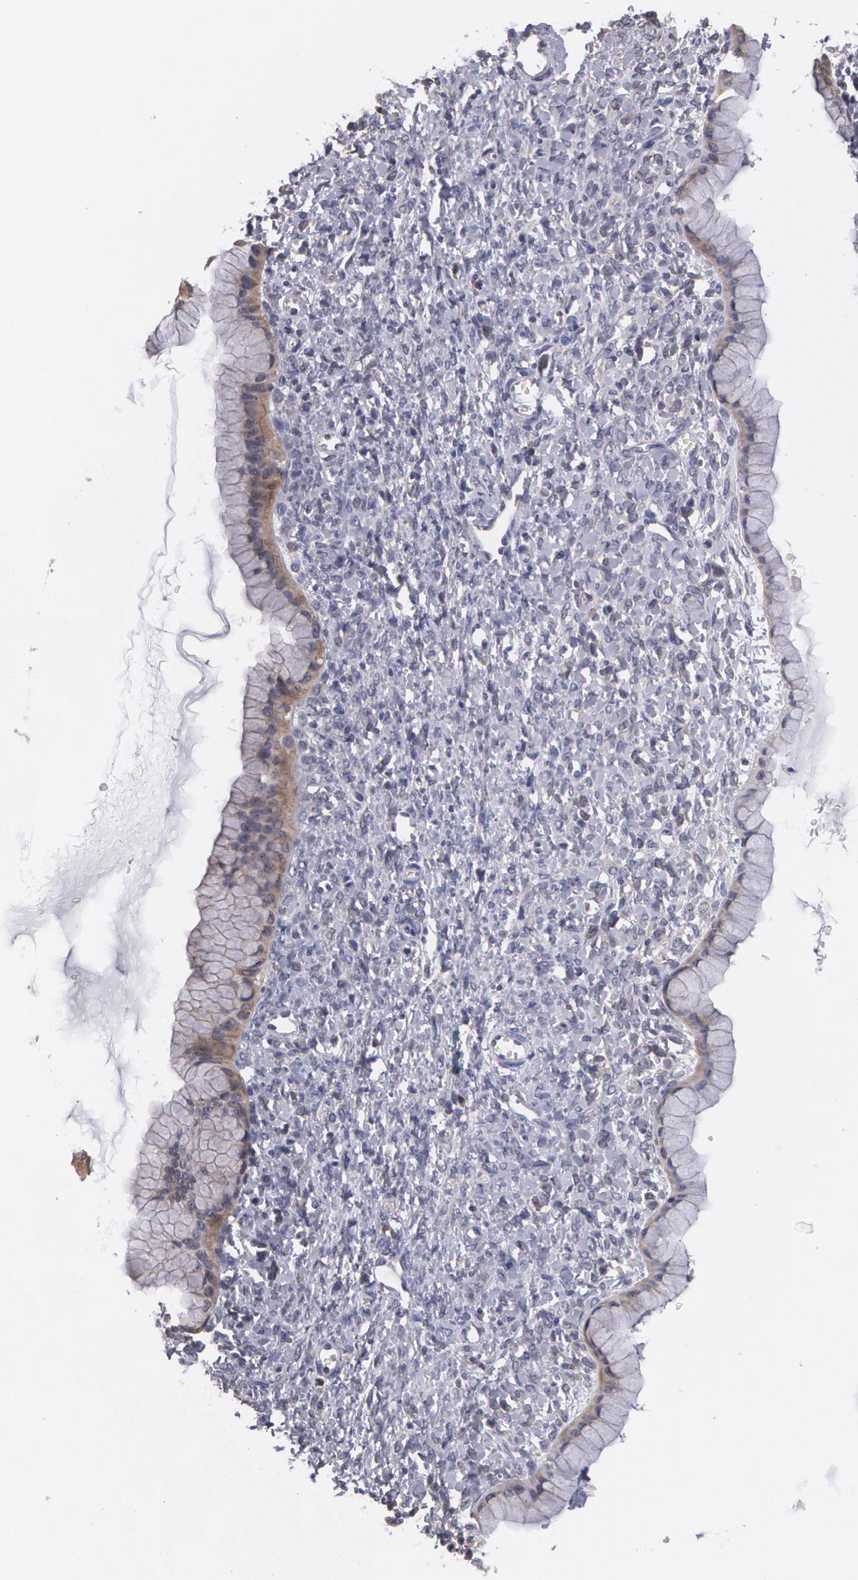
{"staining": {"intensity": "weak", "quantity": ">75%", "location": "cytoplasmic/membranous"}, "tissue": "ovarian cancer", "cell_type": "Tumor cells", "image_type": "cancer", "snomed": [{"axis": "morphology", "description": "Cystadenocarcinoma, mucinous, NOS"}, {"axis": "topography", "description": "Ovary"}], "caption": "A low amount of weak cytoplasmic/membranous staining is present in about >75% of tumor cells in ovarian mucinous cystadenocarcinoma tissue.", "gene": "MTHFD1", "patient": {"sex": "female", "age": 25}}